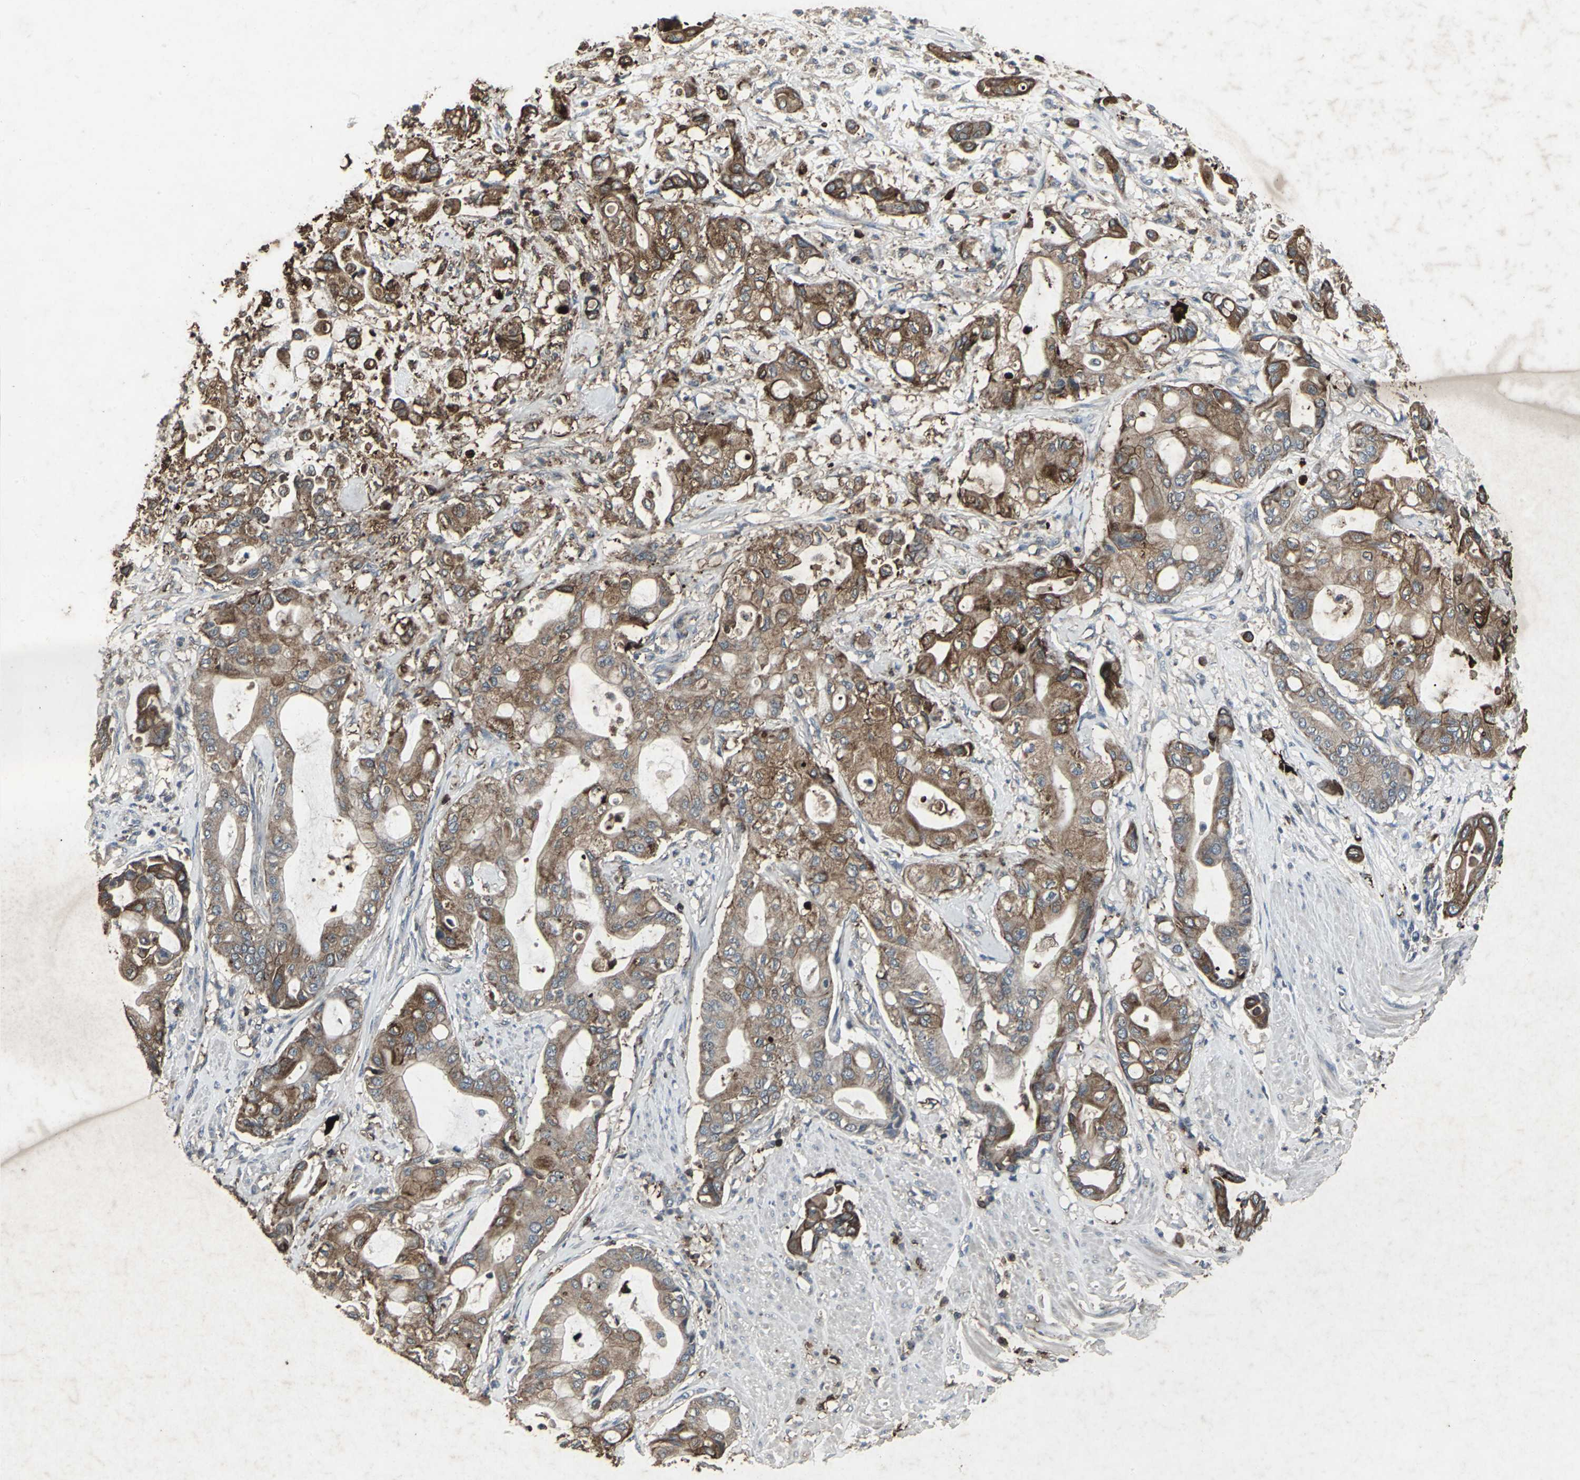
{"staining": {"intensity": "strong", "quantity": ">75%", "location": "cytoplasmic/membranous"}, "tissue": "pancreatic cancer", "cell_type": "Tumor cells", "image_type": "cancer", "snomed": [{"axis": "morphology", "description": "Adenocarcinoma, NOS"}, {"axis": "morphology", "description": "Adenocarcinoma, metastatic, NOS"}, {"axis": "topography", "description": "Lymph node"}, {"axis": "topography", "description": "Pancreas"}, {"axis": "topography", "description": "Duodenum"}], "caption": "Brown immunohistochemical staining in pancreatic cancer (adenocarcinoma) shows strong cytoplasmic/membranous positivity in about >75% of tumor cells.", "gene": "CCR9", "patient": {"sex": "female", "age": 64}}